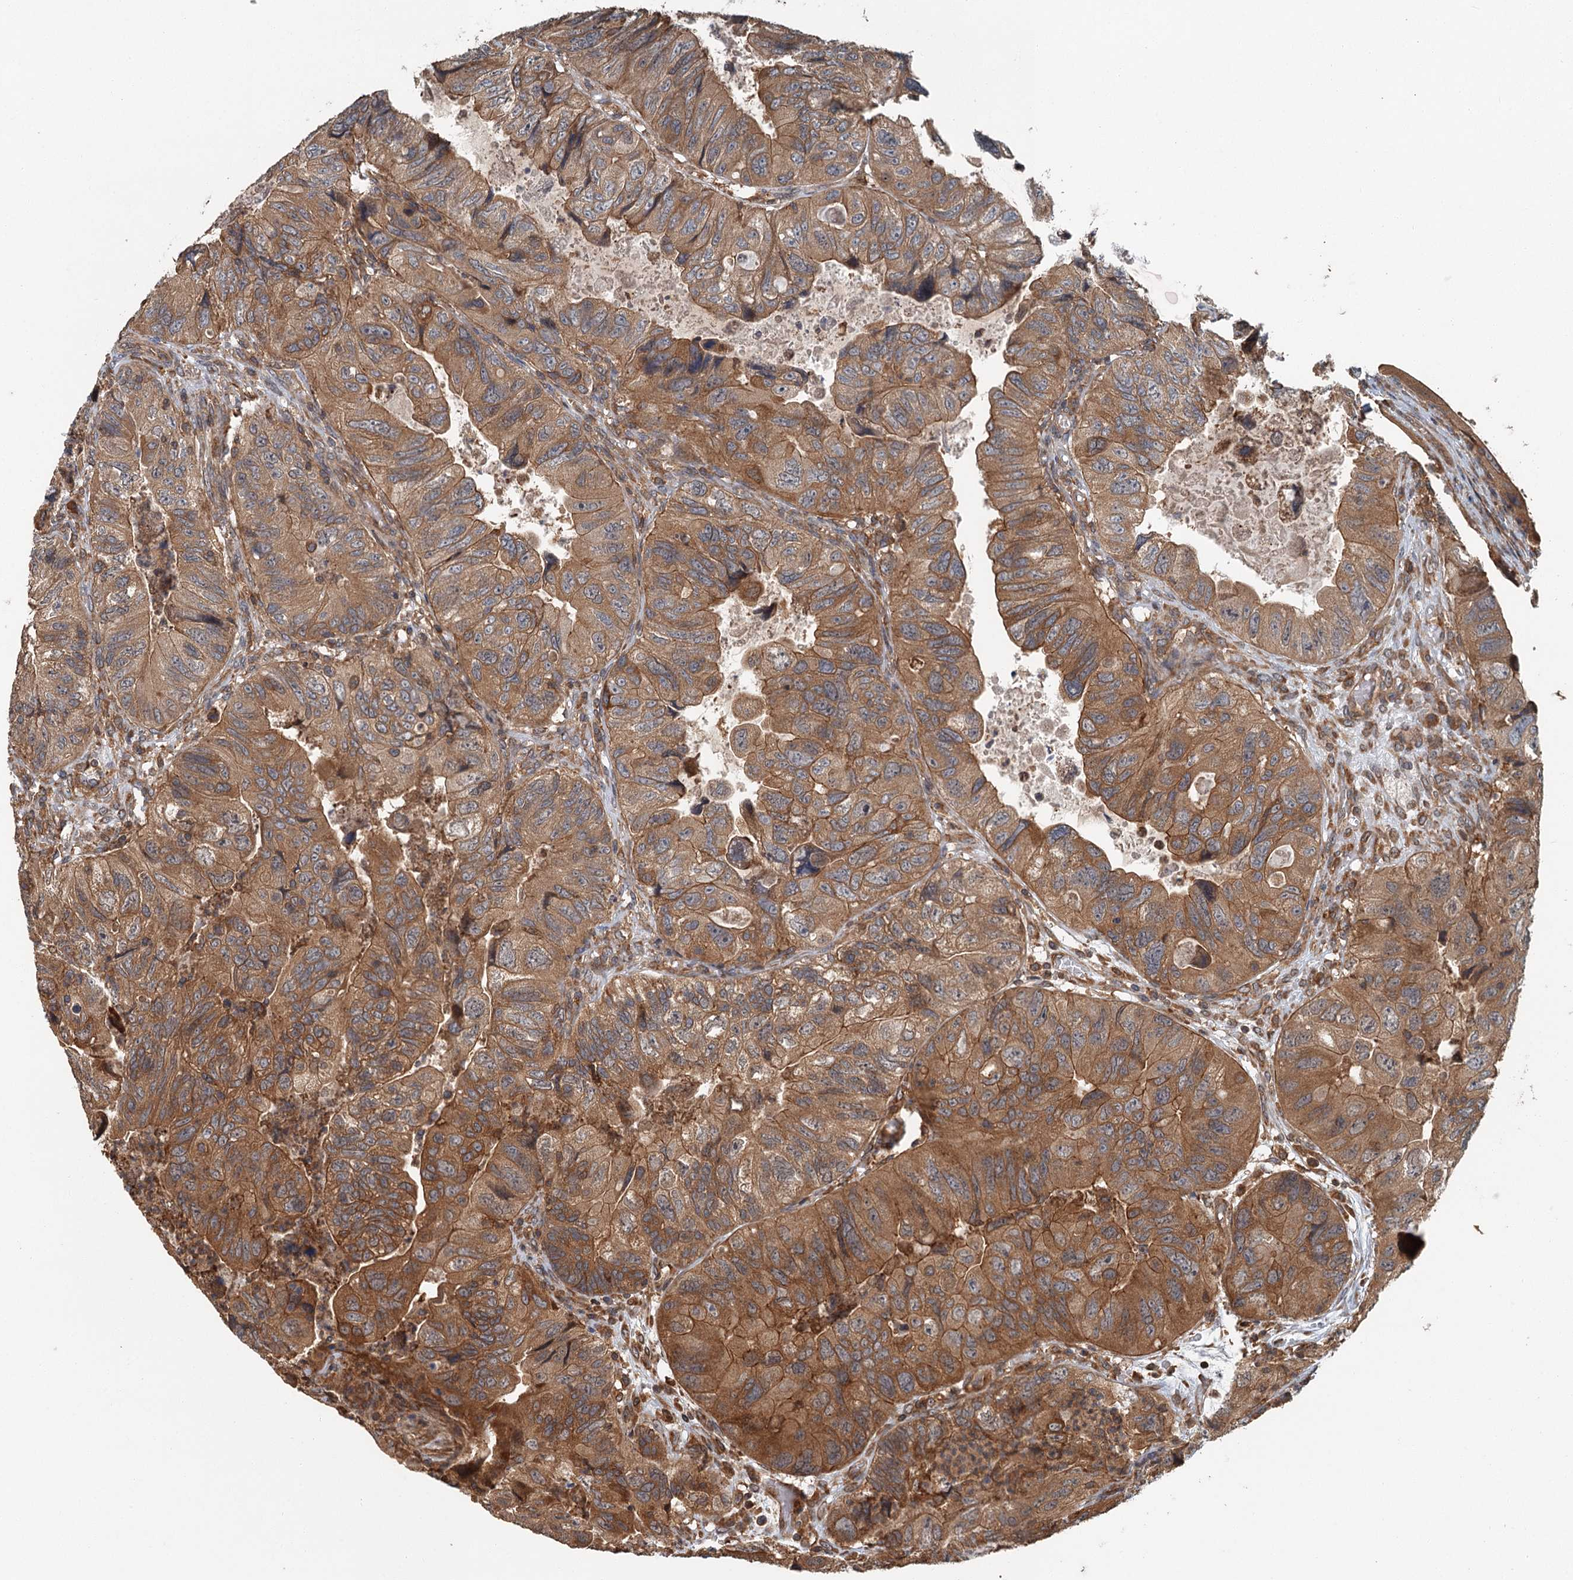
{"staining": {"intensity": "moderate", "quantity": ">75%", "location": "cytoplasmic/membranous"}, "tissue": "colorectal cancer", "cell_type": "Tumor cells", "image_type": "cancer", "snomed": [{"axis": "morphology", "description": "Adenocarcinoma, NOS"}, {"axis": "topography", "description": "Rectum"}], "caption": "Immunohistochemical staining of human colorectal cancer reveals moderate cytoplasmic/membranous protein staining in about >75% of tumor cells. (DAB IHC with brightfield microscopy, high magnification).", "gene": "ZNF527", "patient": {"sex": "male", "age": 63}}